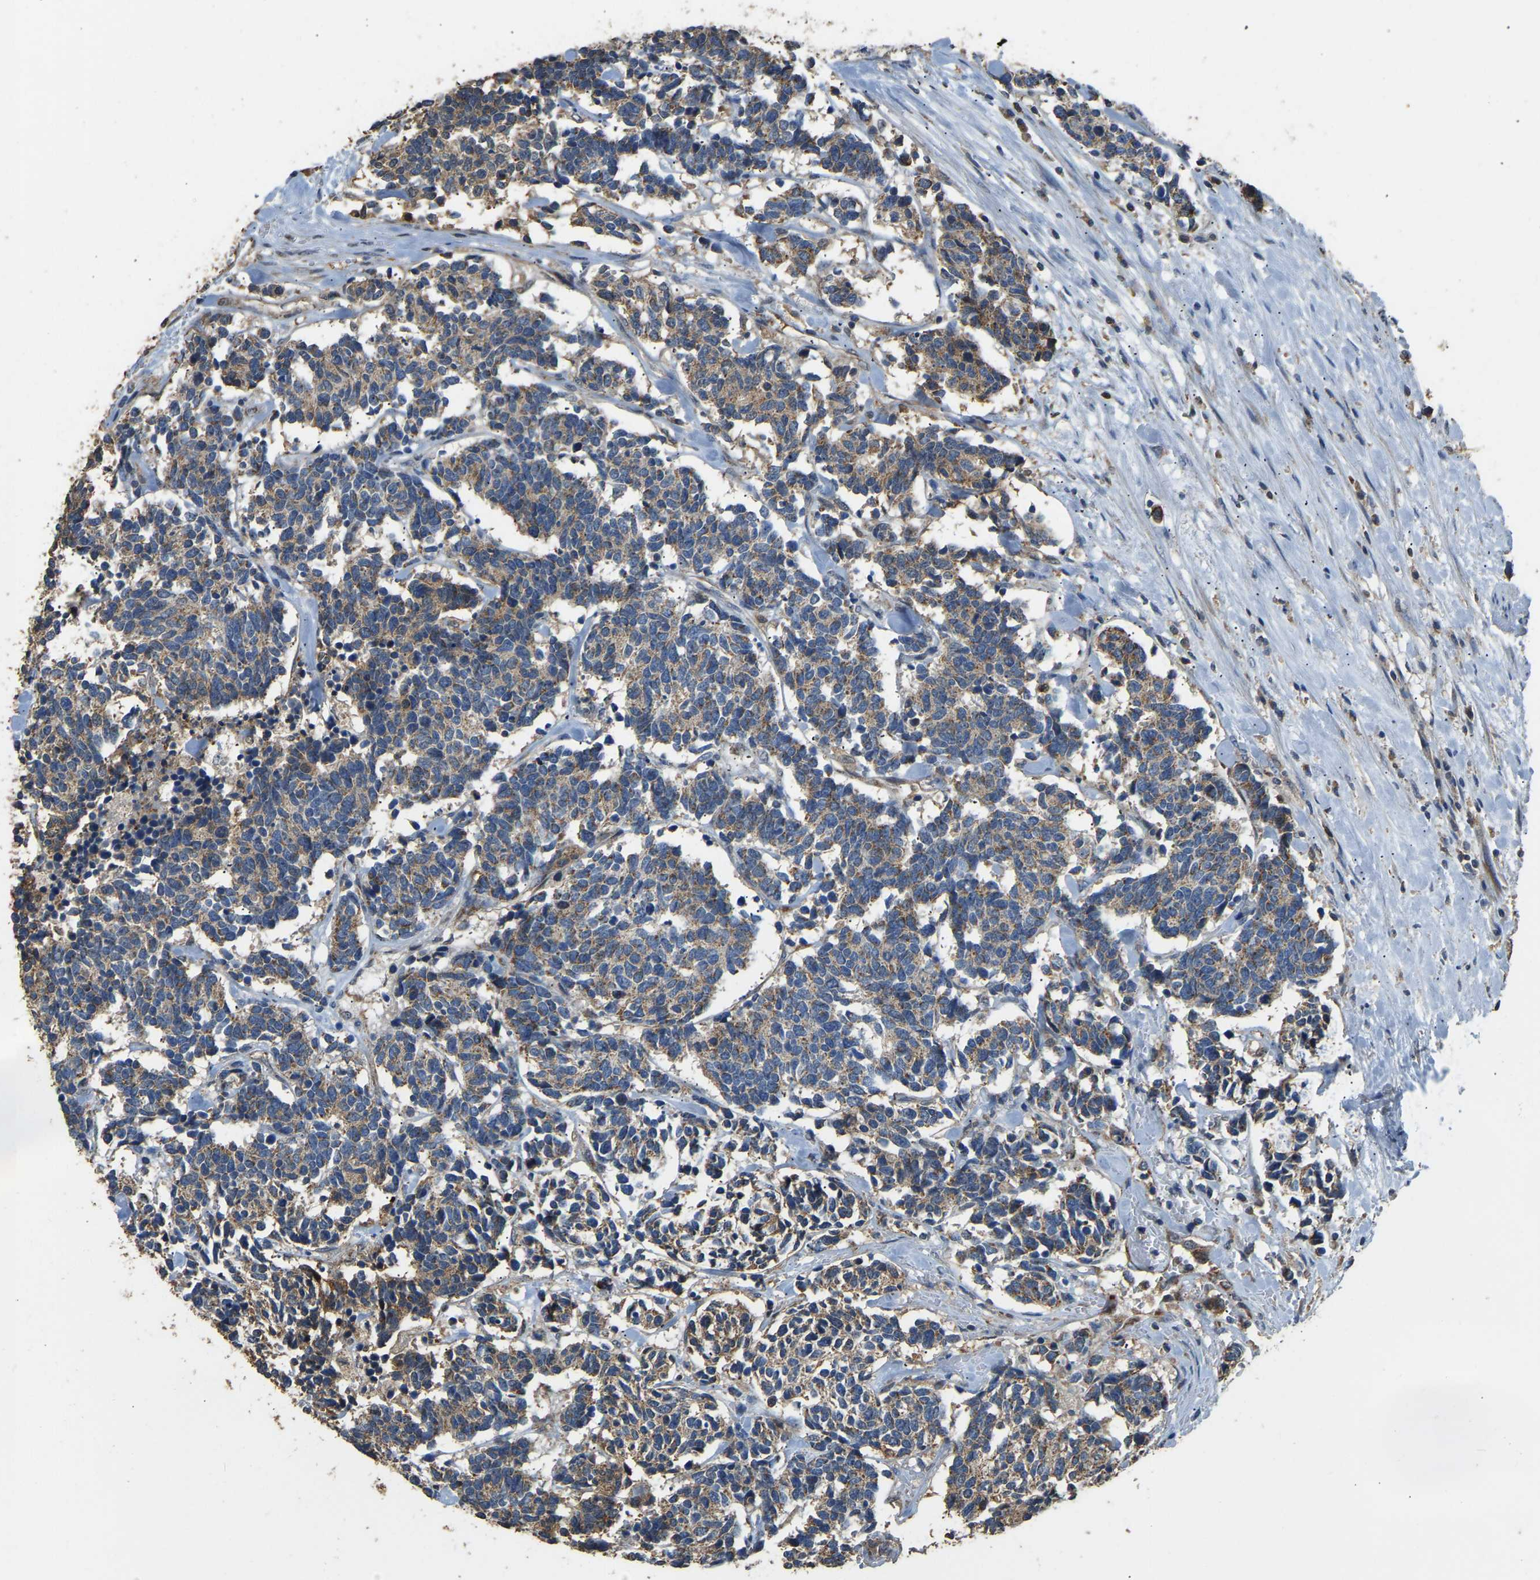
{"staining": {"intensity": "weak", "quantity": ">75%", "location": "cytoplasmic/membranous"}, "tissue": "carcinoid", "cell_type": "Tumor cells", "image_type": "cancer", "snomed": [{"axis": "morphology", "description": "Carcinoma, NOS"}, {"axis": "morphology", "description": "Carcinoid, malignant, NOS"}, {"axis": "topography", "description": "Urinary bladder"}], "caption": "Tumor cells display low levels of weak cytoplasmic/membranous expression in about >75% of cells in human carcinoid.", "gene": "TUFM", "patient": {"sex": "male", "age": 57}}